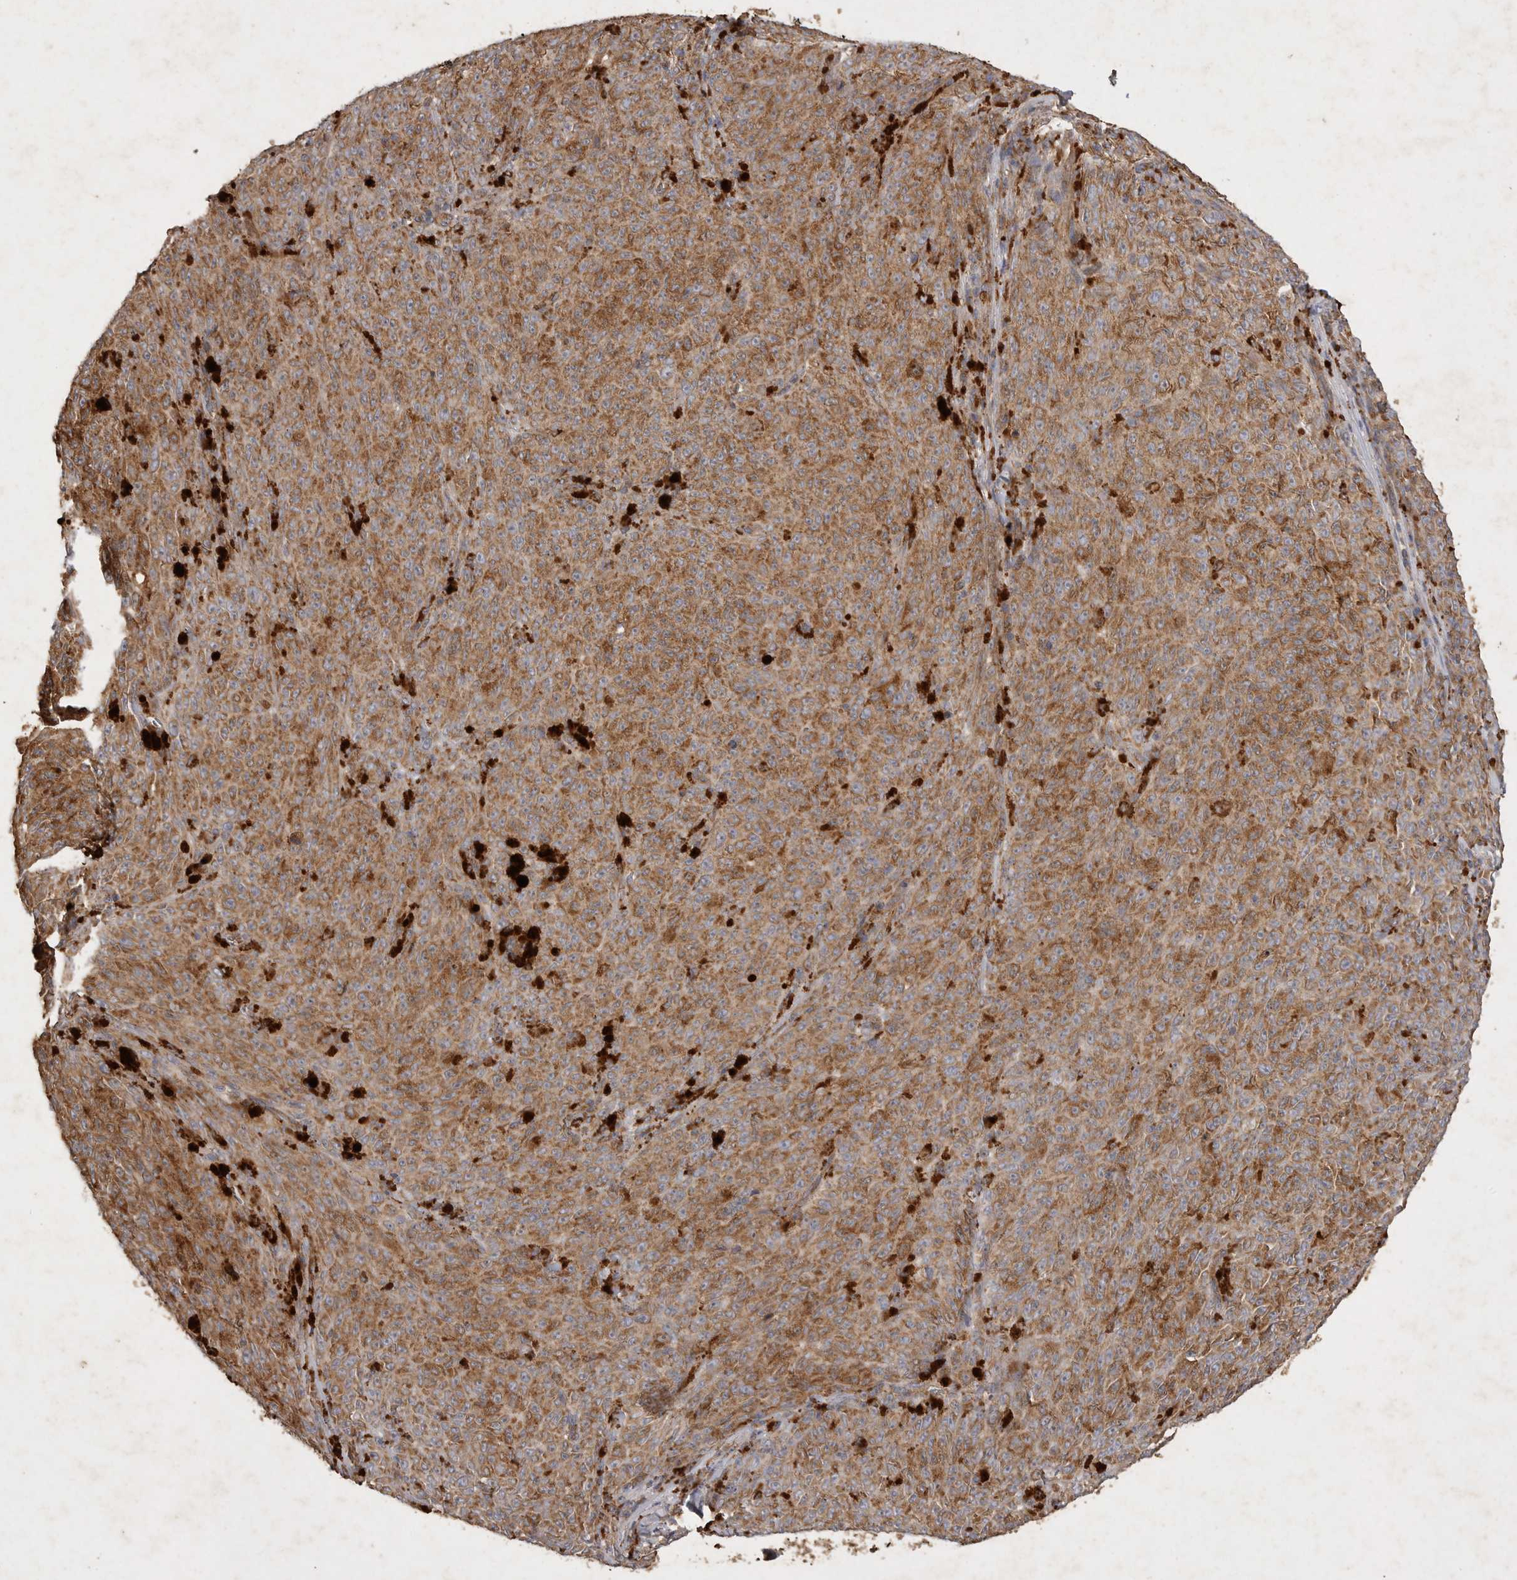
{"staining": {"intensity": "moderate", "quantity": ">75%", "location": "cytoplasmic/membranous"}, "tissue": "melanoma", "cell_type": "Tumor cells", "image_type": "cancer", "snomed": [{"axis": "morphology", "description": "Malignant melanoma, NOS"}, {"axis": "topography", "description": "Skin"}], "caption": "A brown stain labels moderate cytoplasmic/membranous expression of a protein in human melanoma tumor cells.", "gene": "MRPL41", "patient": {"sex": "female", "age": 82}}